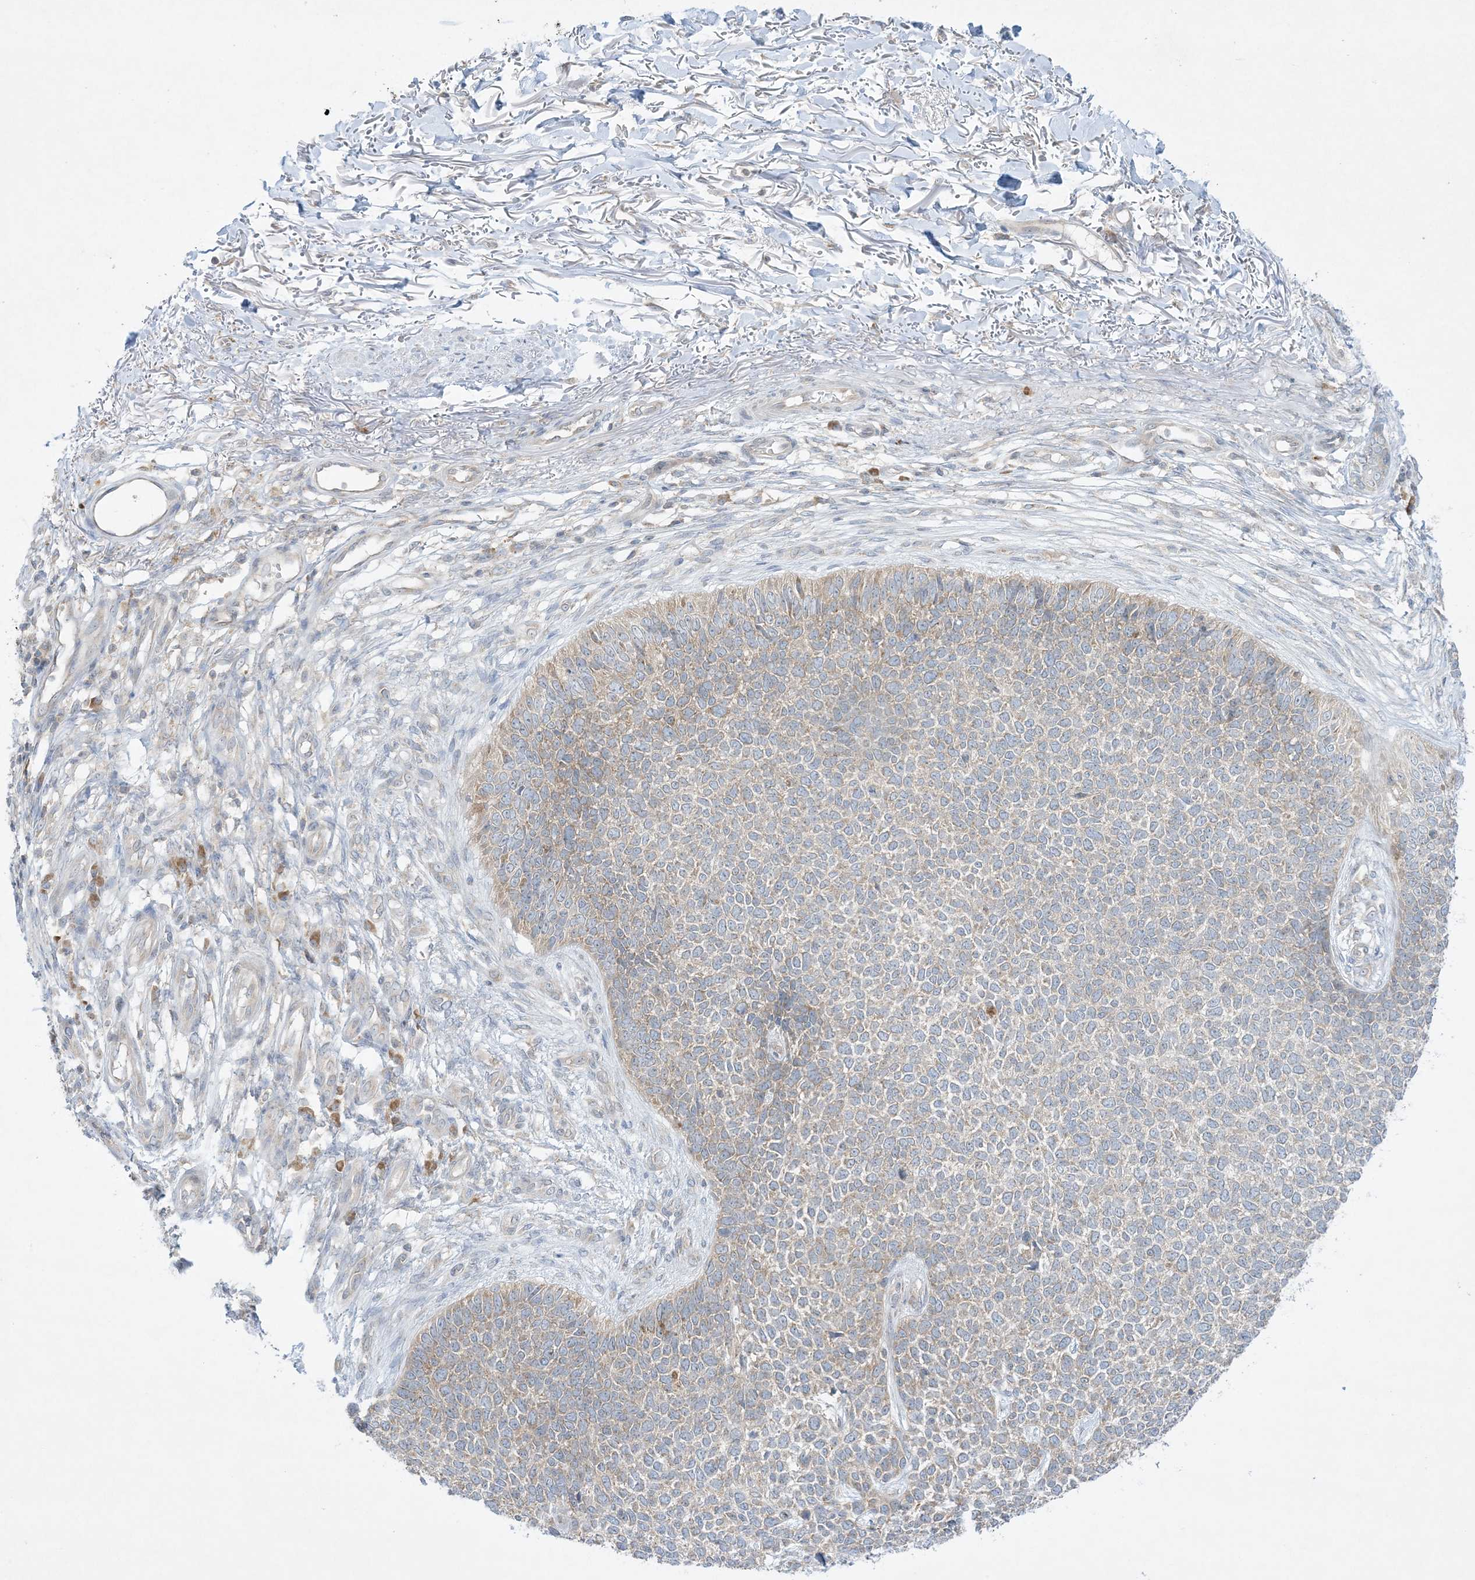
{"staining": {"intensity": "weak", "quantity": "25%-75%", "location": "cytoplasmic/membranous"}, "tissue": "skin cancer", "cell_type": "Tumor cells", "image_type": "cancer", "snomed": [{"axis": "morphology", "description": "Basal cell carcinoma"}, {"axis": "topography", "description": "Skin"}], "caption": "IHC staining of skin basal cell carcinoma, which exhibits low levels of weak cytoplasmic/membranous positivity in approximately 25%-75% of tumor cells indicating weak cytoplasmic/membranous protein positivity. The staining was performed using DAB (brown) for protein detection and nuclei were counterstained in hematoxylin (blue).", "gene": "RPP40", "patient": {"sex": "female", "age": 84}}